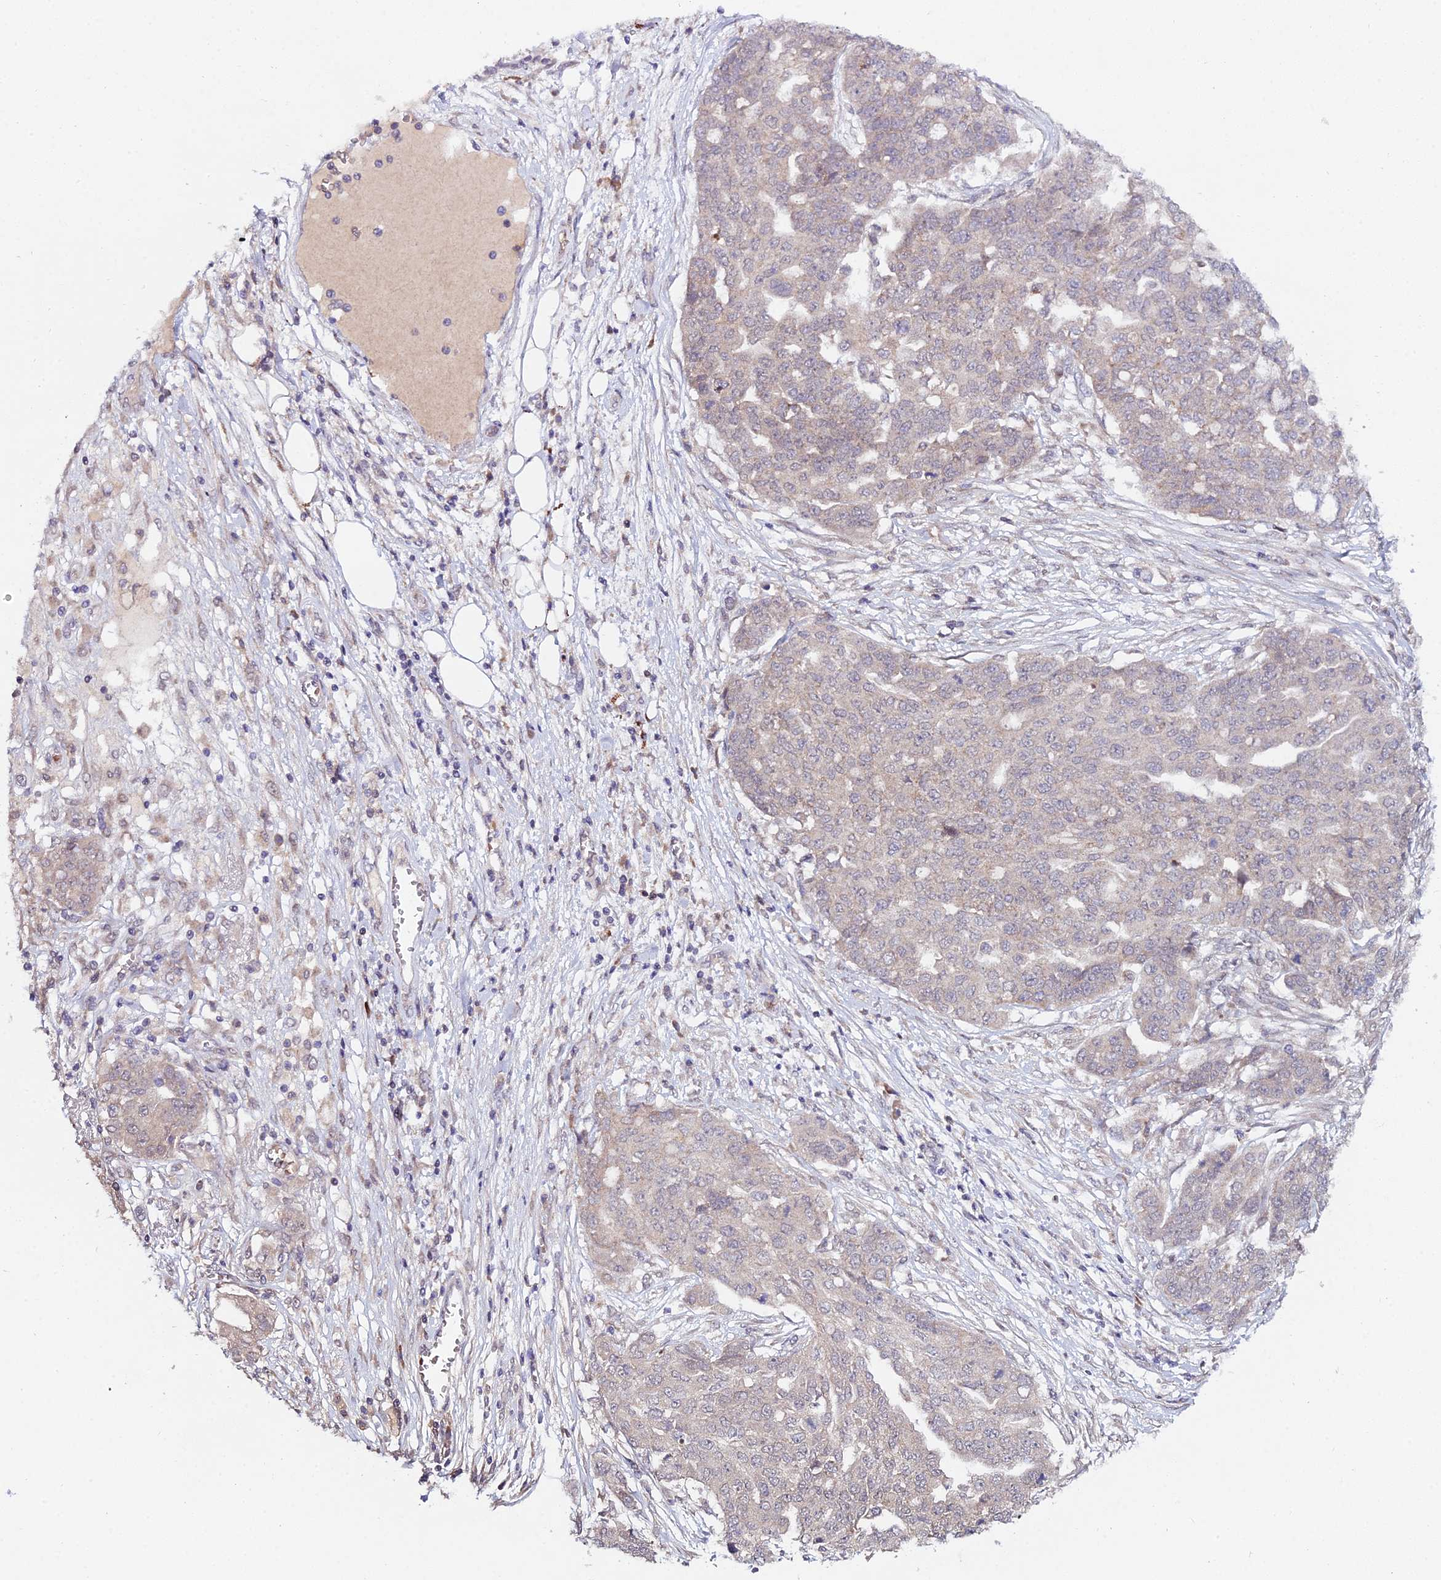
{"staining": {"intensity": "weak", "quantity": "<25%", "location": "cytoplasmic/membranous"}, "tissue": "ovarian cancer", "cell_type": "Tumor cells", "image_type": "cancer", "snomed": [{"axis": "morphology", "description": "Cystadenocarcinoma, serous, NOS"}, {"axis": "topography", "description": "Soft tissue"}, {"axis": "topography", "description": "Ovary"}], "caption": "This is a photomicrograph of IHC staining of serous cystadenocarcinoma (ovarian), which shows no expression in tumor cells.", "gene": "WDR43", "patient": {"sex": "female", "age": 57}}